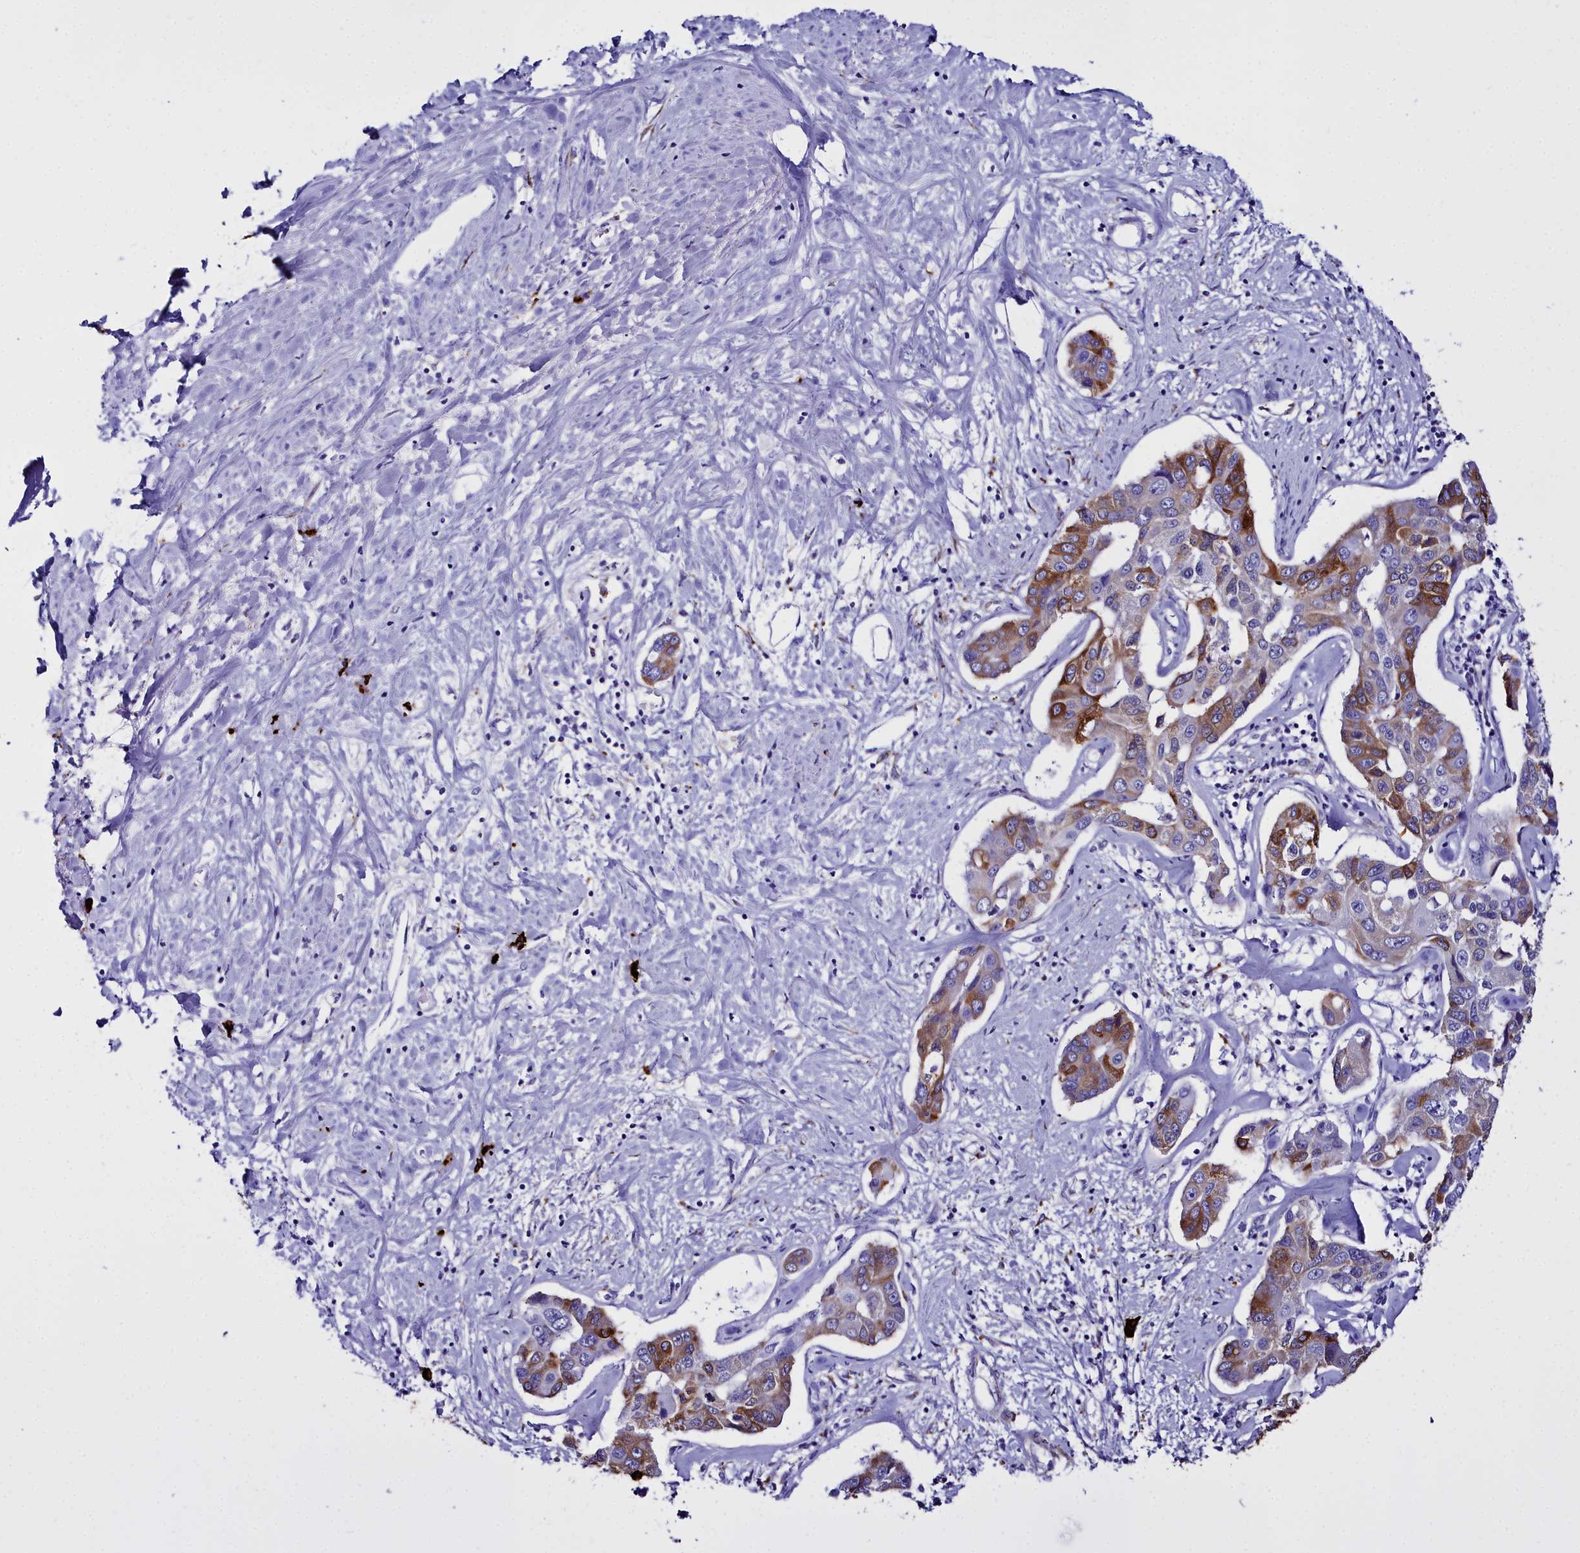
{"staining": {"intensity": "moderate", "quantity": "25%-75%", "location": "cytoplasmic/membranous"}, "tissue": "liver cancer", "cell_type": "Tumor cells", "image_type": "cancer", "snomed": [{"axis": "morphology", "description": "Cholangiocarcinoma"}, {"axis": "topography", "description": "Liver"}], "caption": "Liver cancer (cholangiocarcinoma) tissue displays moderate cytoplasmic/membranous positivity in about 25%-75% of tumor cells", "gene": "TXNDC5", "patient": {"sex": "male", "age": 59}}